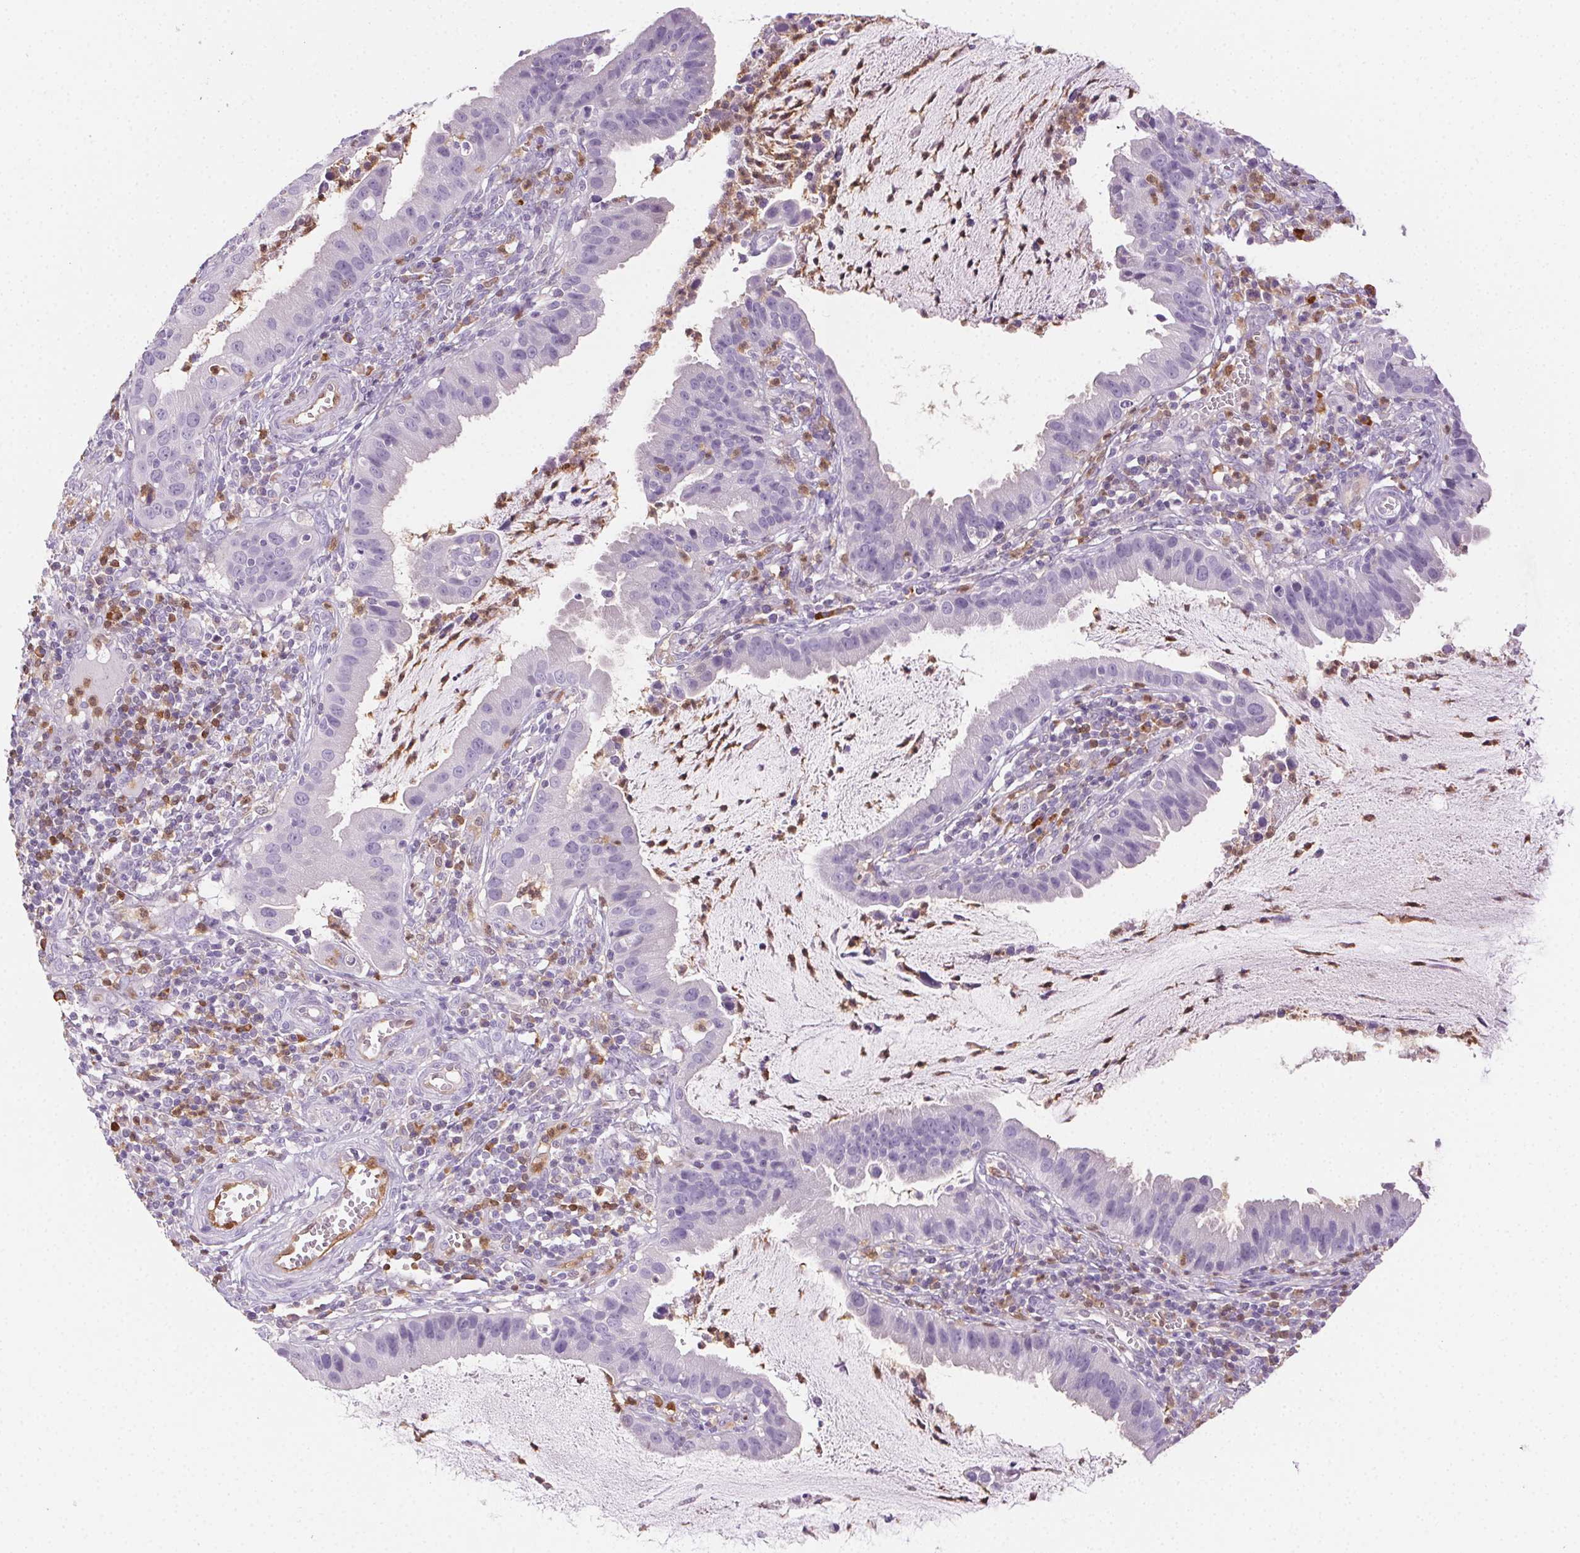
{"staining": {"intensity": "moderate", "quantity": "<25%", "location": "cytoplasmic/membranous,nuclear"}, "tissue": "cervical cancer", "cell_type": "Tumor cells", "image_type": "cancer", "snomed": [{"axis": "morphology", "description": "Adenocarcinoma, NOS"}, {"axis": "topography", "description": "Cervix"}], "caption": "Adenocarcinoma (cervical) tissue displays moderate cytoplasmic/membranous and nuclear positivity in about <25% of tumor cells", "gene": "TMEM45A", "patient": {"sex": "female", "age": 34}}